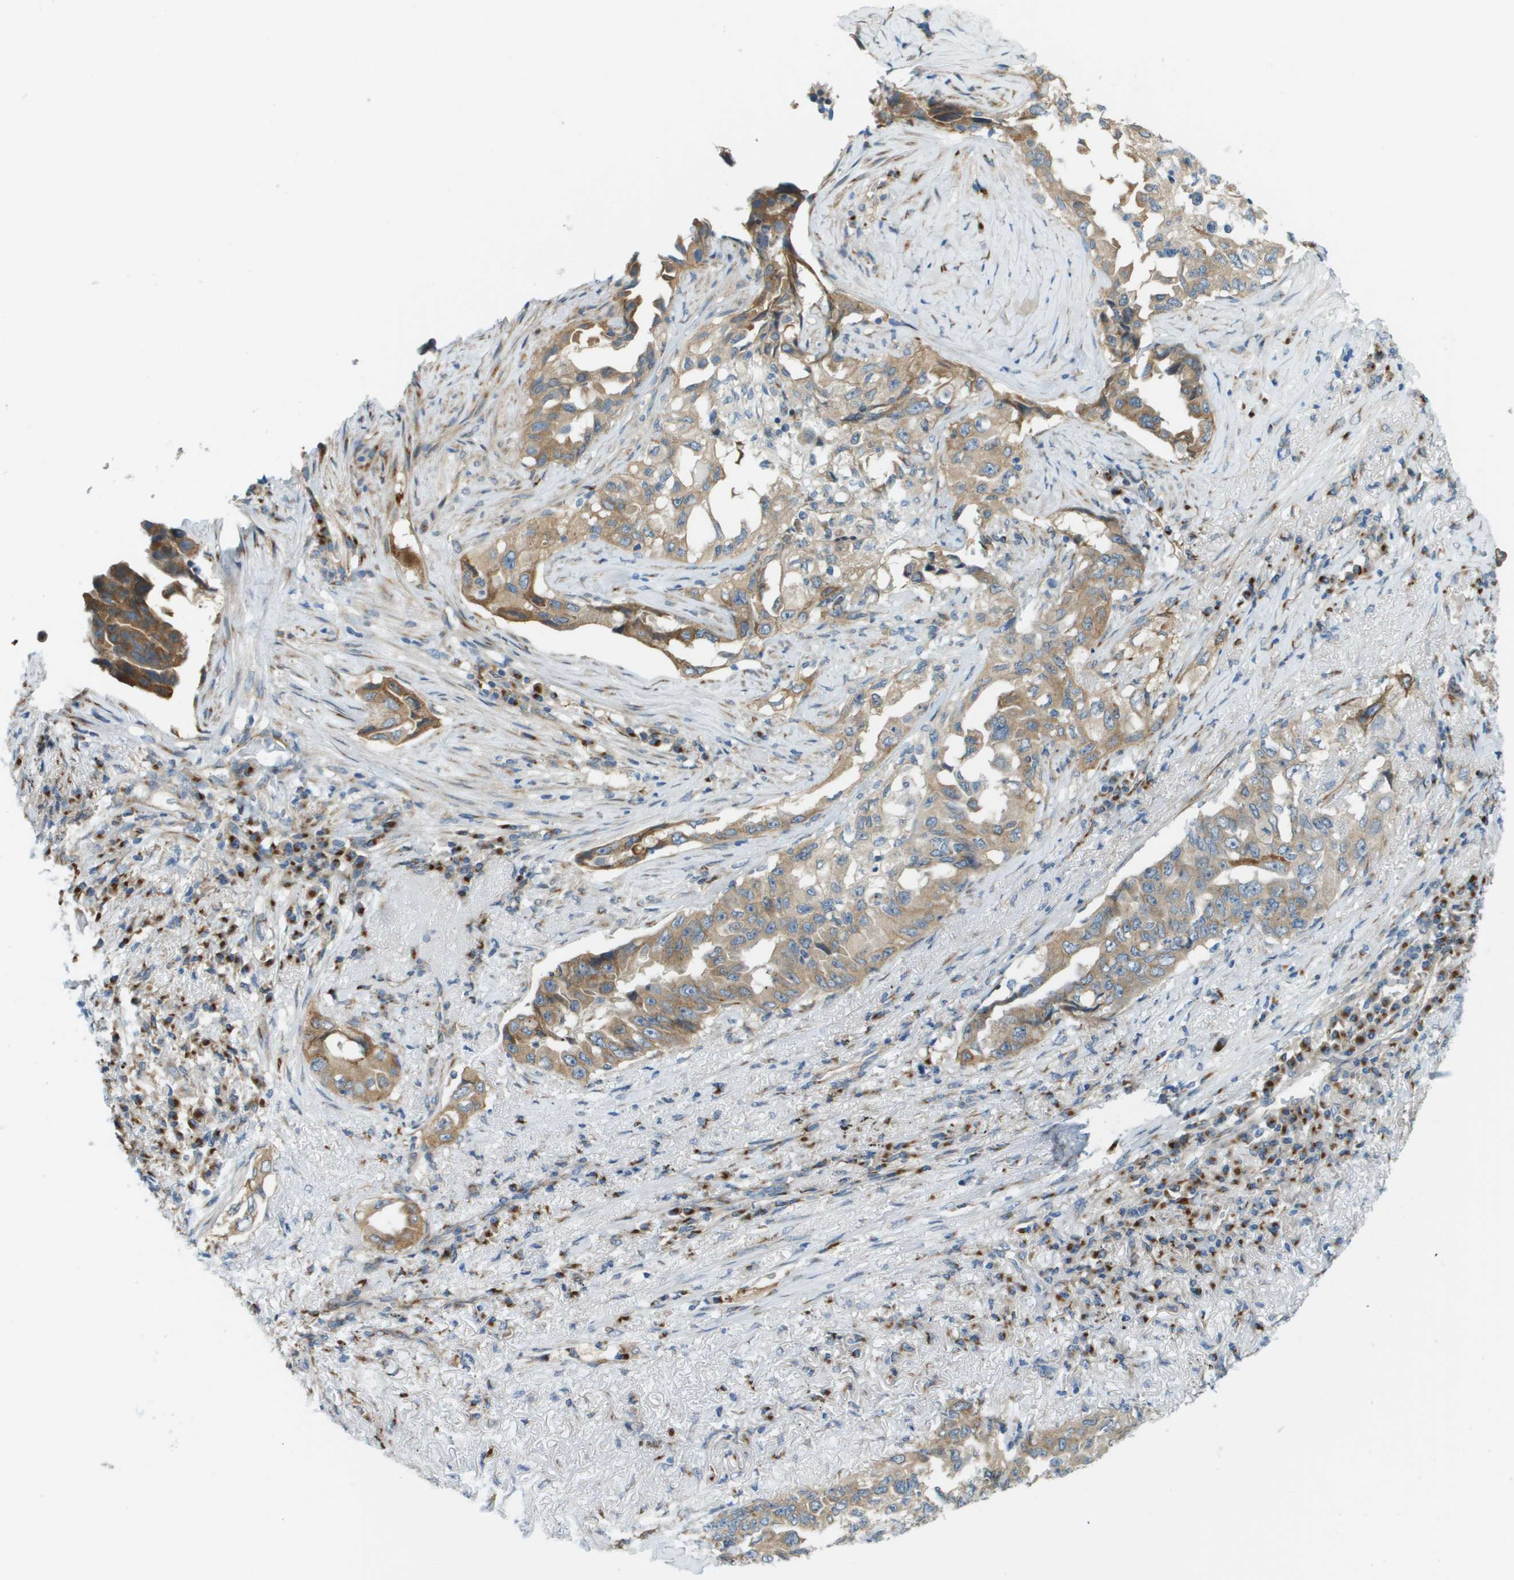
{"staining": {"intensity": "moderate", "quantity": ">75%", "location": "cytoplasmic/membranous"}, "tissue": "lung cancer", "cell_type": "Tumor cells", "image_type": "cancer", "snomed": [{"axis": "morphology", "description": "Adenocarcinoma, NOS"}, {"axis": "topography", "description": "Lung"}], "caption": "Immunohistochemical staining of adenocarcinoma (lung) shows moderate cytoplasmic/membranous protein staining in approximately >75% of tumor cells.", "gene": "ACBD3", "patient": {"sex": "female", "age": 51}}